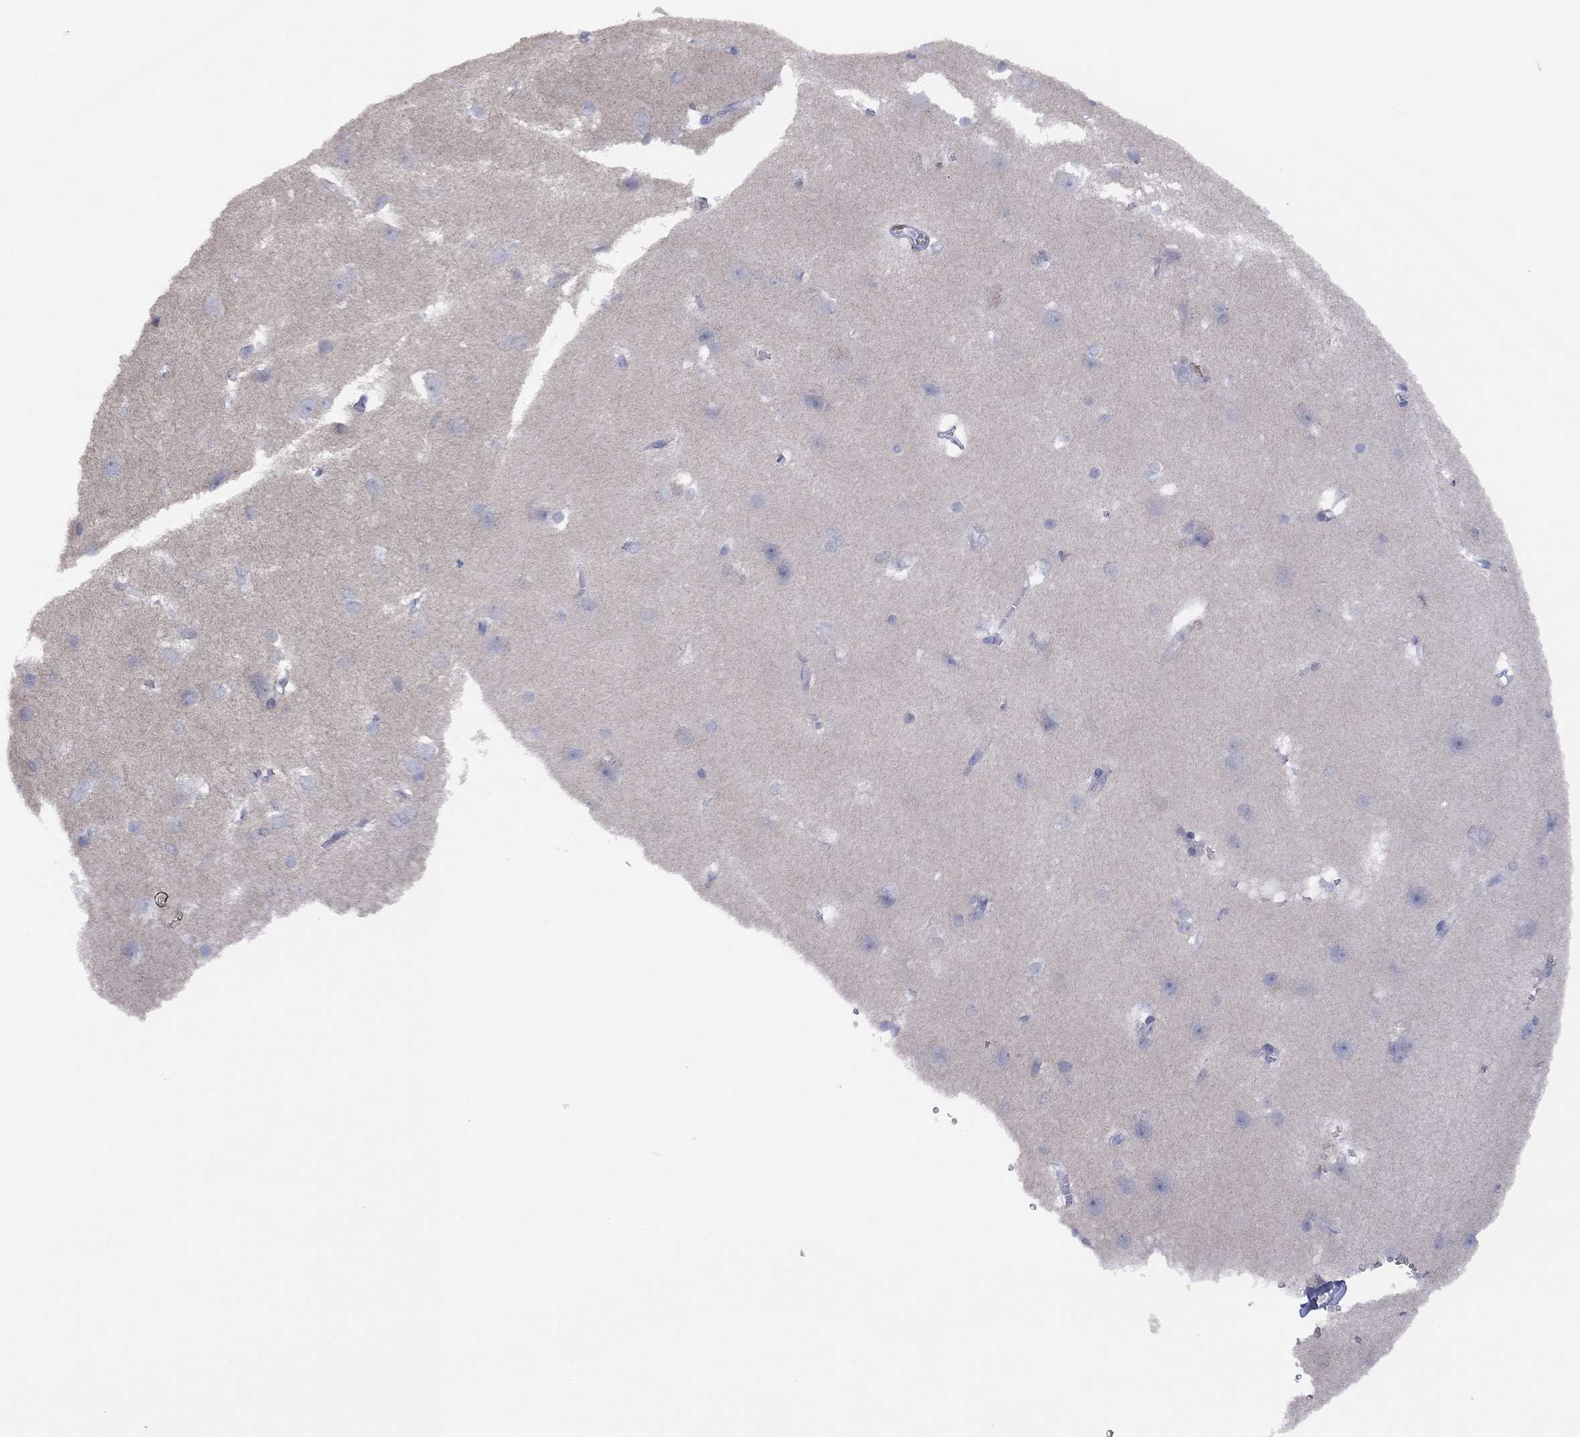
{"staining": {"intensity": "negative", "quantity": "none", "location": "none"}, "tissue": "cerebral cortex", "cell_type": "Endothelial cells", "image_type": "normal", "snomed": [{"axis": "morphology", "description": "Normal tissue, NOS"}, {"axis": "topography", "description": "Cerebral cortex"}], "caption": "Cerebral cortex was stained to show a protein in brown. There is no significant positivity in endothelial cells. Brightfield microscopy of immunohistochemistry stained with DAB (3,3'-diaminobenzidine) (brown) and hematoxylin (blue), captured at high magnification.", "gene": "CYP2B6", "patient": {"sex": "male", "age": 37}}